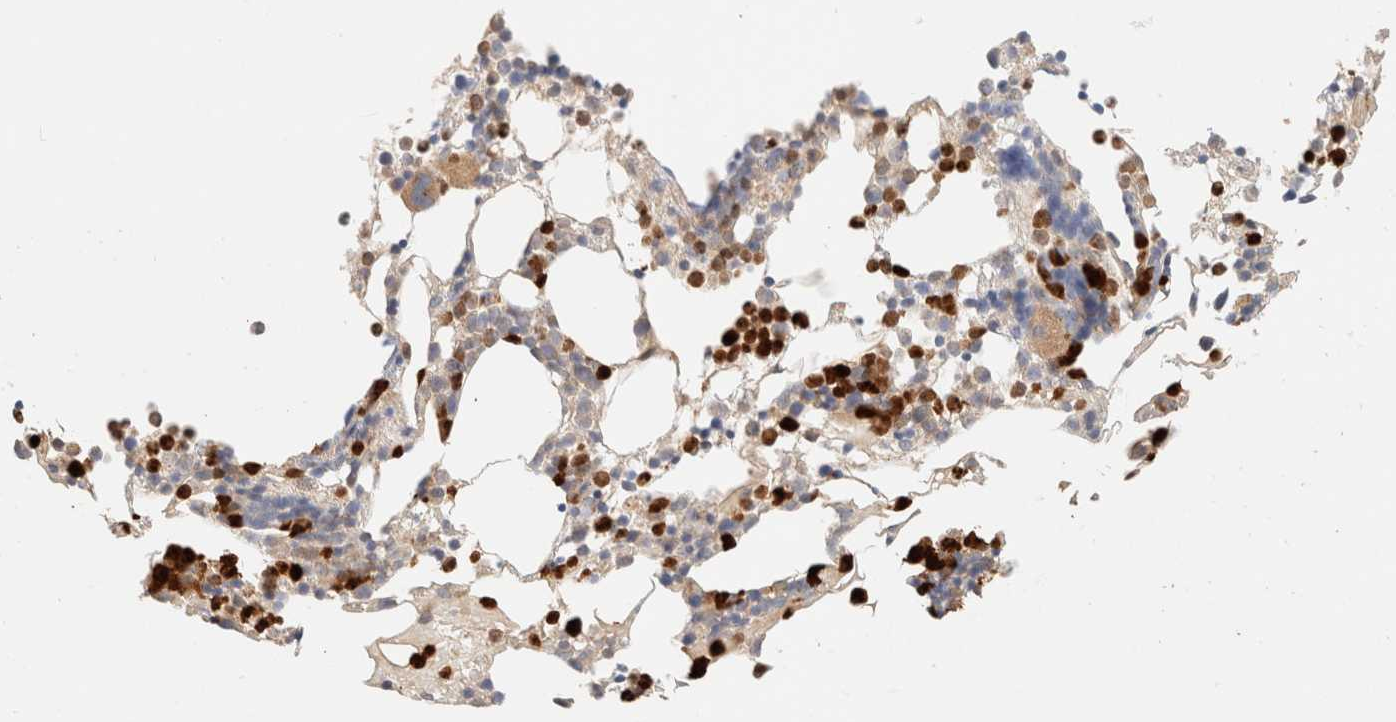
{"staining": {"intensity": "strong", "quantity": "<25%", "location": "cytoplasmic/membranous,nuclear"}, "tissue": "bone marrow", "cell_type": "Hematopoietic cells", "image_type": "normal", "snomed": [{"axis": "morphology", "description": "Normal tissue, NOS"}, {"axis": "morphology", "description": "Inflammation, NOS"}, {"axis": "topography", "description": "Bone marrow"}], "caption": "An IHC image of unremarkable tissue is shown. Protein staining in brown highlights strong cytoplasmic/membranous,nuclear positivity in bone marrow within hematopoietic cells. (DAB (3,3'-diaminobenzidine) IHC with brightfield microscopy, high magnification).", "gene": "SGSM2", "patient": {"sex": "male", "age": 68}}